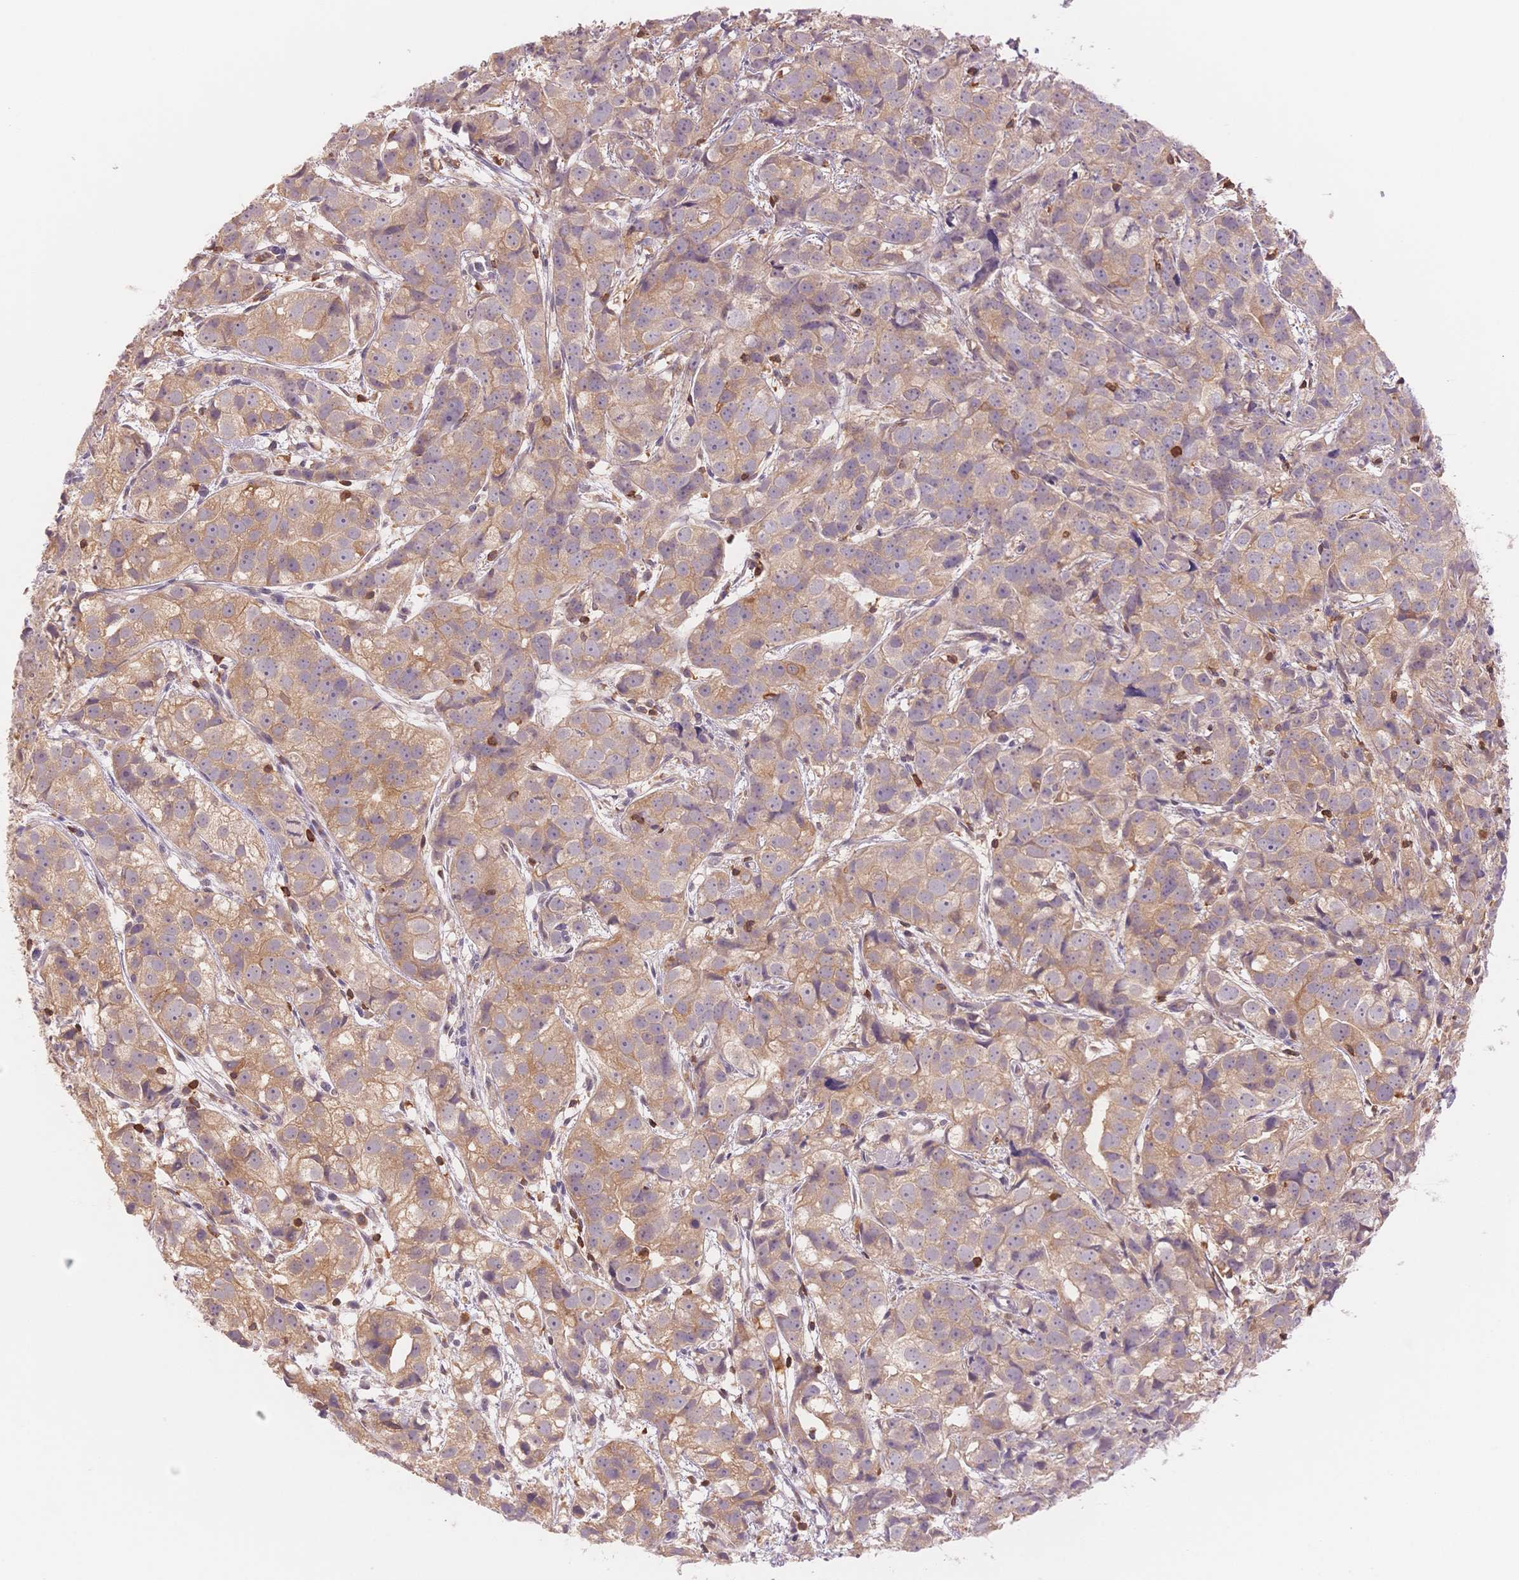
{"staining": {"intensity": "weak", "quantity": "25%-75%", "location": "cytoplasmic/membranous"}, "tissue": "prostate cancer", "cell_type": "Tumor cells", "image_type": "cancer", "snomed": [{"axis": "morphology", "description": "Adenocarcinoma, High grade"}, {"axis": "topography", "description": "Prostate"}], "caption": "Protein analysis of high-grade adenocarcinoma (prostate) tissue displays weak cytoplasmic/membranous positivity in about 25%-75% of tumor cells.", "gene": "STK39", "patient": {"sex": "male", "age": 68}}